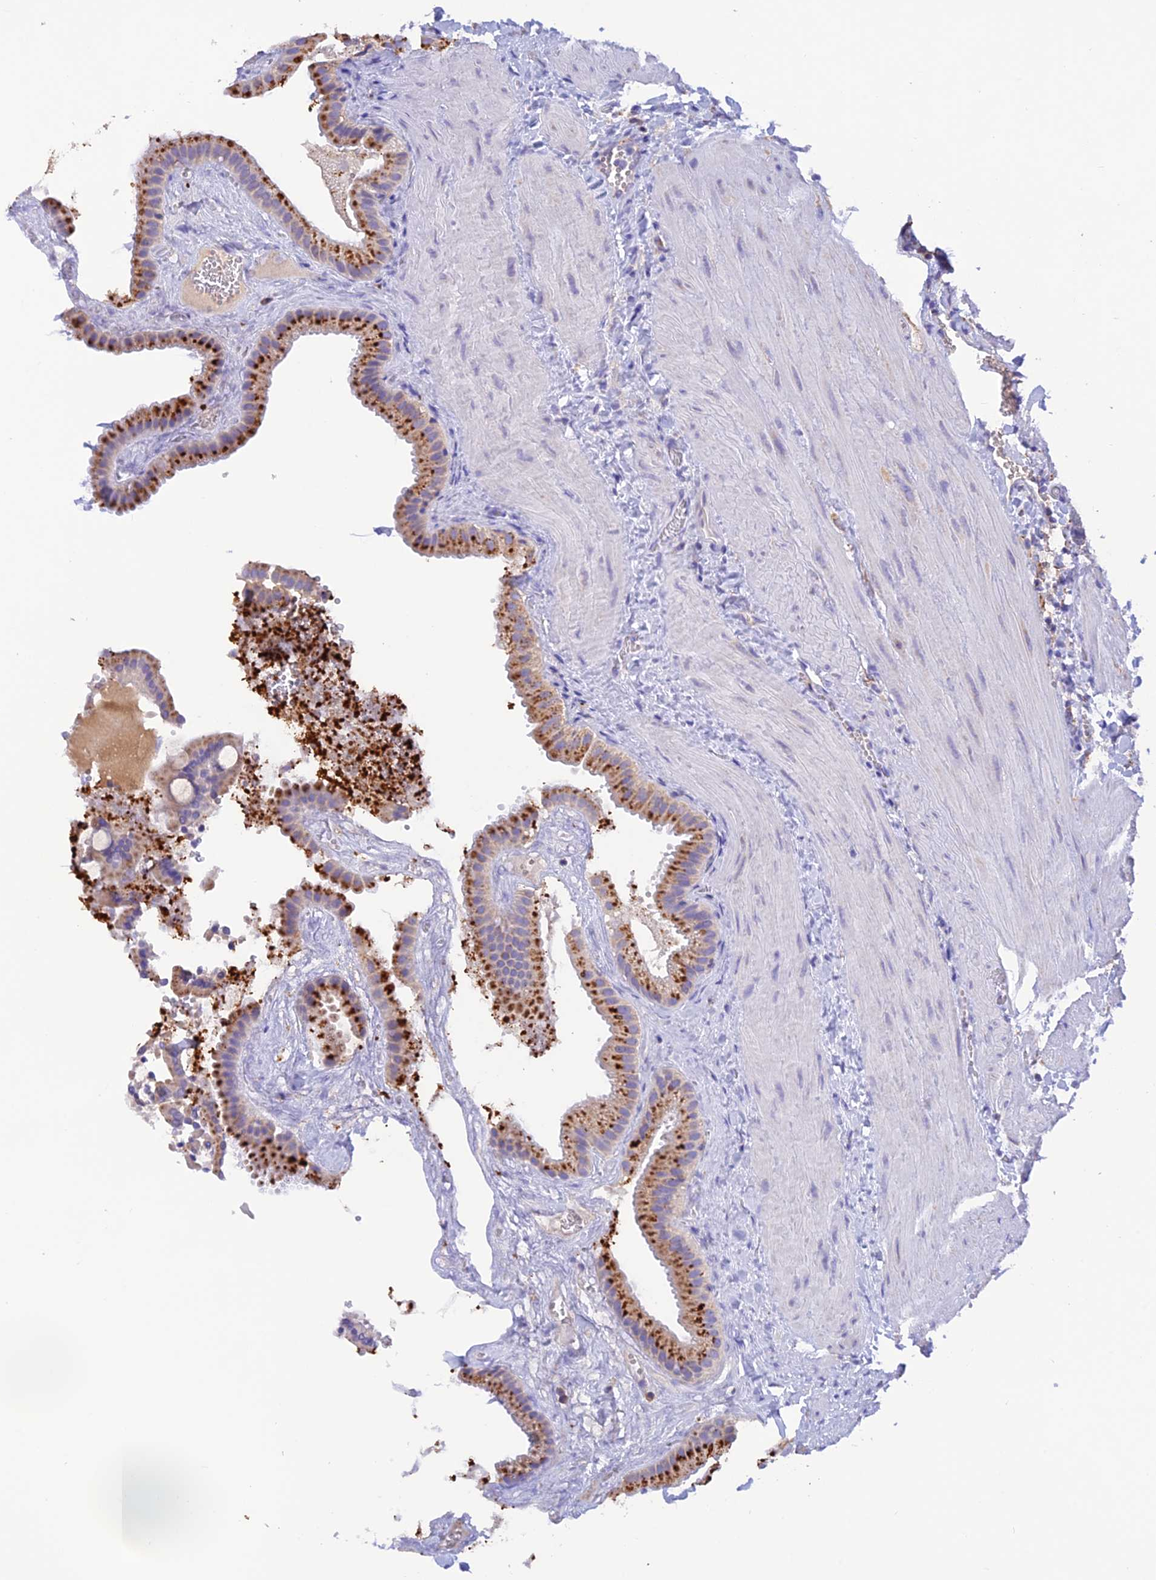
{"staining": {"intensity": "strong", "quantity": ">75%", "location": "cytoplasmic/membranous"}, "tissue": "gallbladder", "cell_type": "Glandular cells", "image_type": "normal", "snomed": [{"axis": "morphology", "description": "Normal tissue, NOS"}, {"axis": "topography", "description": "Gallbladder"}], "caption": "Gallbladder stained with DAB immunohistochemistry reveals high levels of strong cytoplasmic/membranous expression in about >75% of glandular cells.", "gene": "ENSG00000255439", "patient": {"sex": "male", "age": 55}}